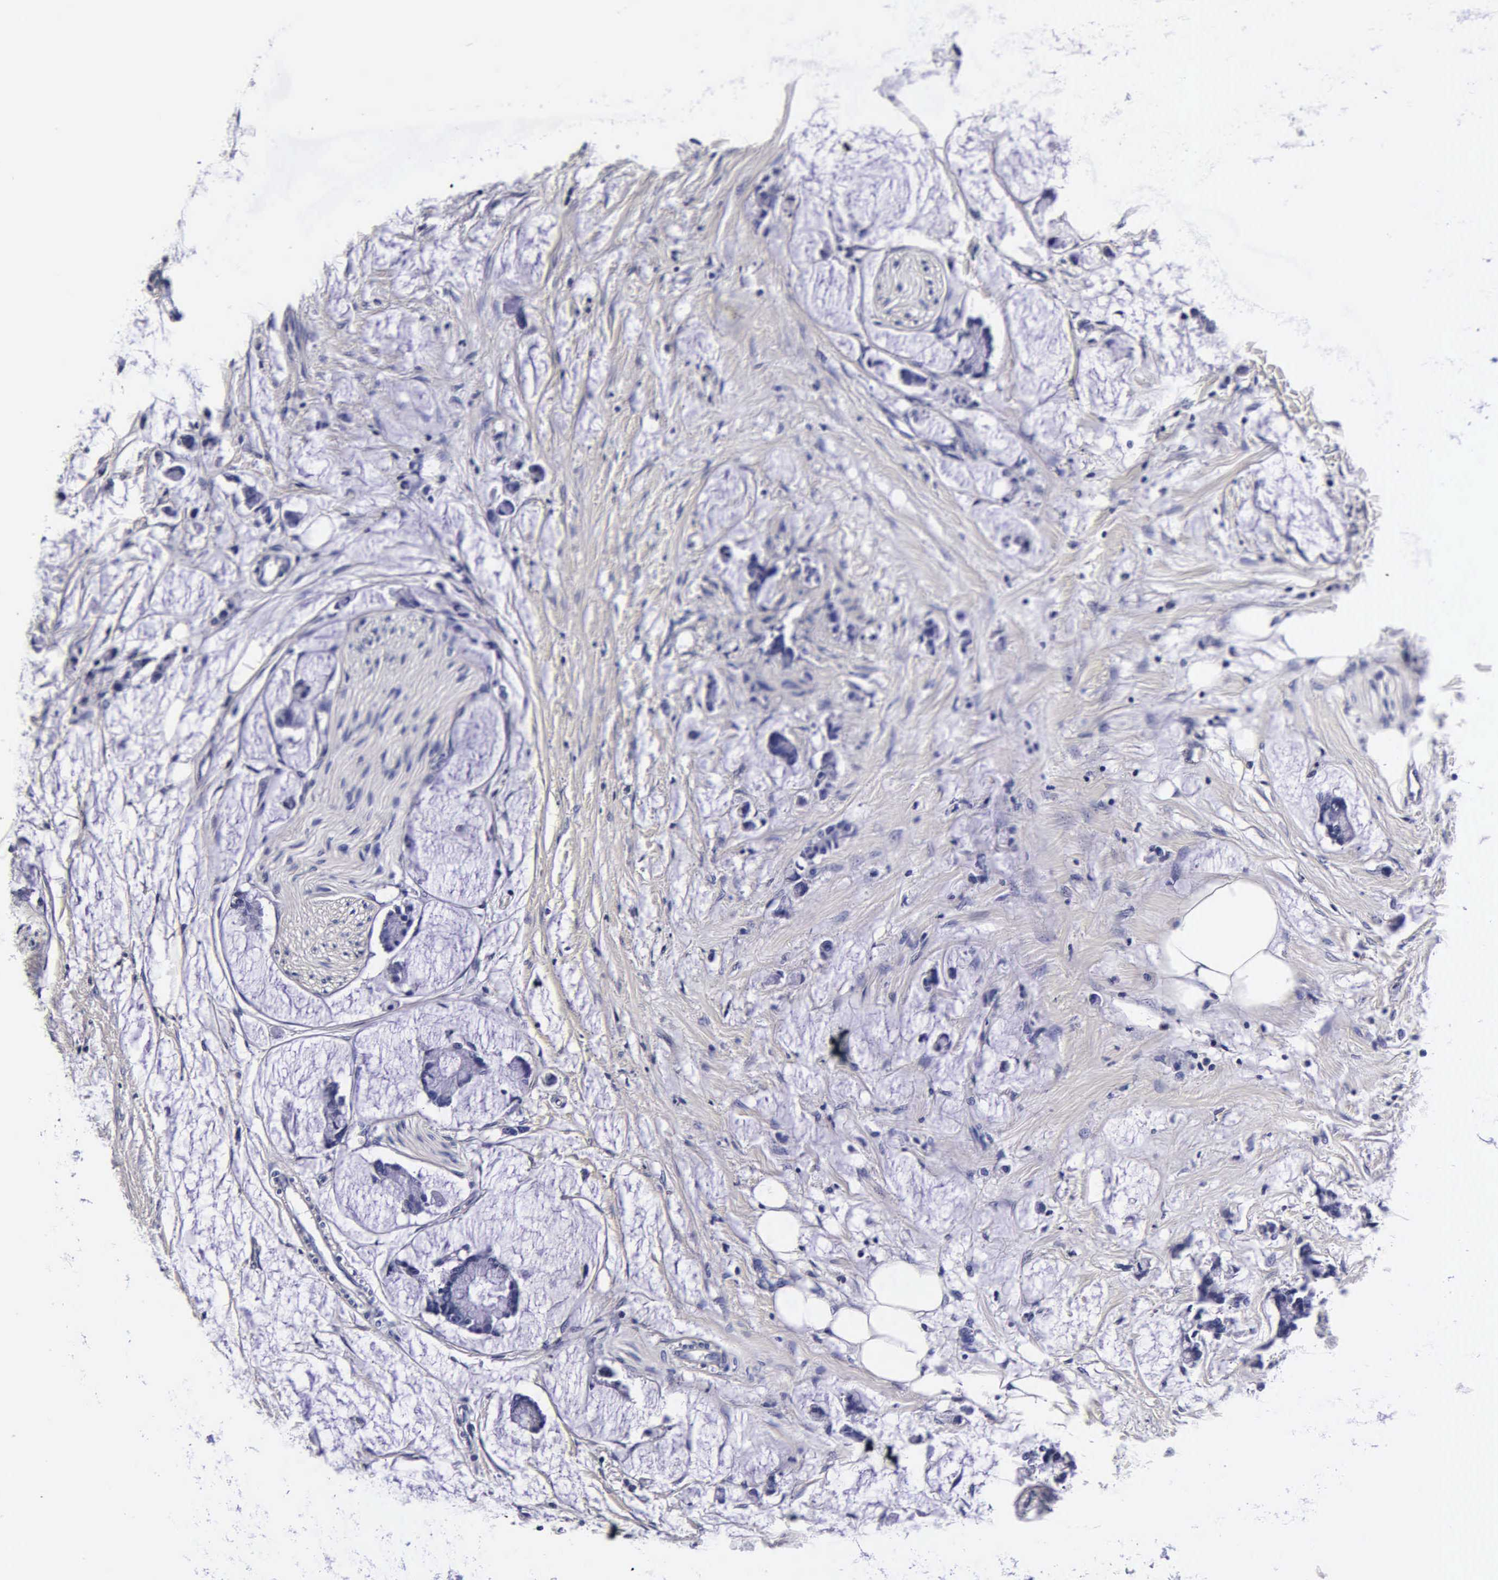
{"staining": {"intensity": "negative", "quantity": "none", "location": "none"}, "tissue": "colorectal cancer", "cell_type": "Tumor cells", "image_type": "cancer", "snomed": [{"axis": "morphology", "description": "Normal tissue, NOS"}, {"axis": "morphology", "description": "Adenocarcinoma, NOS"}, {"axis": "topography", "description": "Colon"}, {"axis": "topography", "description": "Peripheral nerve tissue"}], "caption": "Immunohistochemical staining of colorectal adenocarcinoma demonstrates no significant staining in tumor cells.", "gene": "IAPP", "patient": {"sex": "male", "age": 14}}